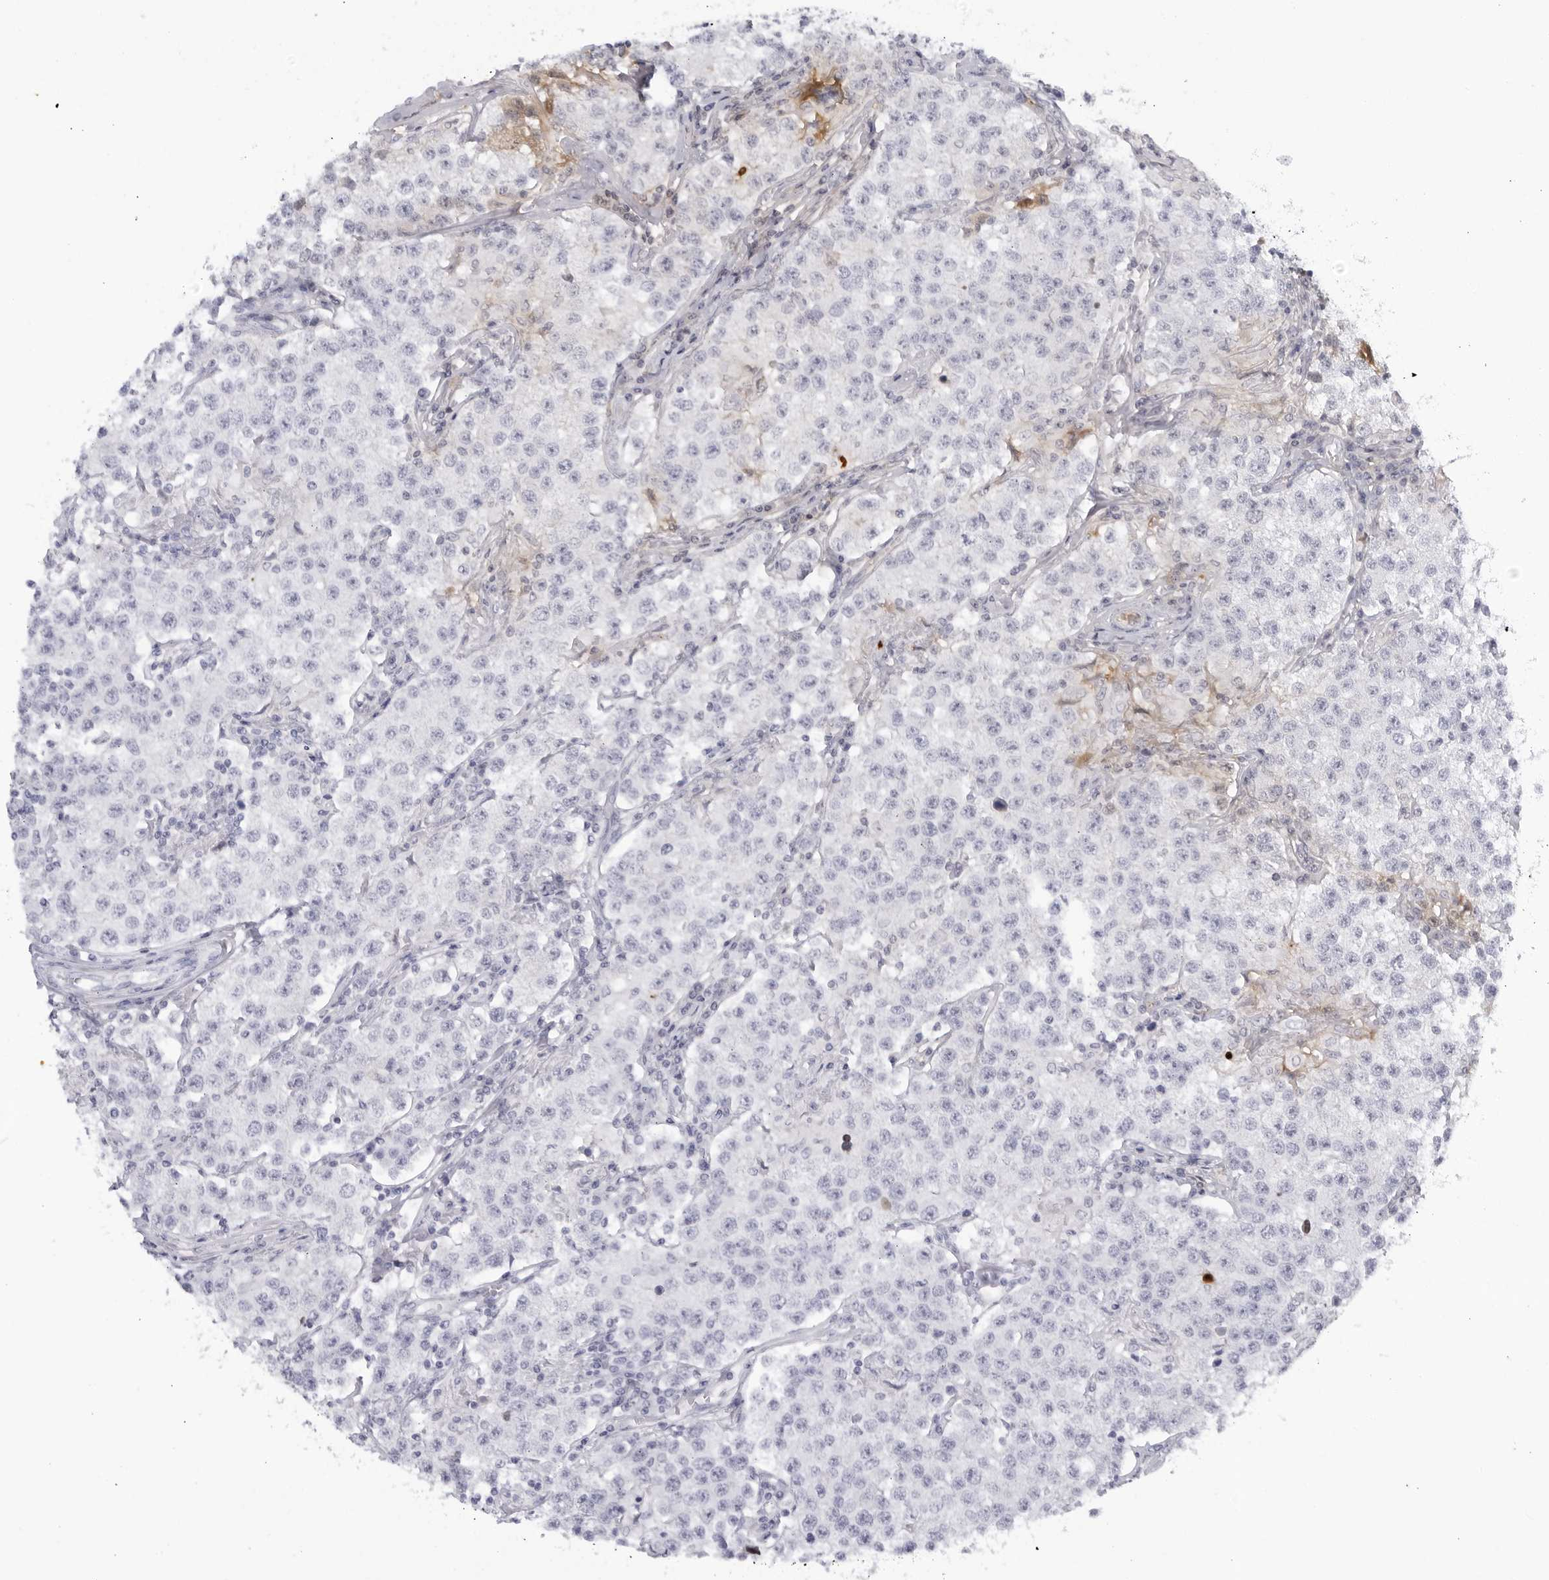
{"staining": {"intensity": "negative", "quantity": "none", "location": "none"}, "tissue": "testis cancer", "cell_type": "Tumor cells", "image_type": "cancer", "snomed": [{"axis": "morphology", "description": "Seminoma, NOS"}, {"axis": "morphology", "description": "Carcinoma, Embryonal, NOS"}, {"axis": "topography", "description": "Testis"}], "caption": "IHC of human embryonal carcinoma (testis) exhibits no expression in tumor cells.", "gene": "CNBD1", "patient": {"sex": "male", "age": 43}}